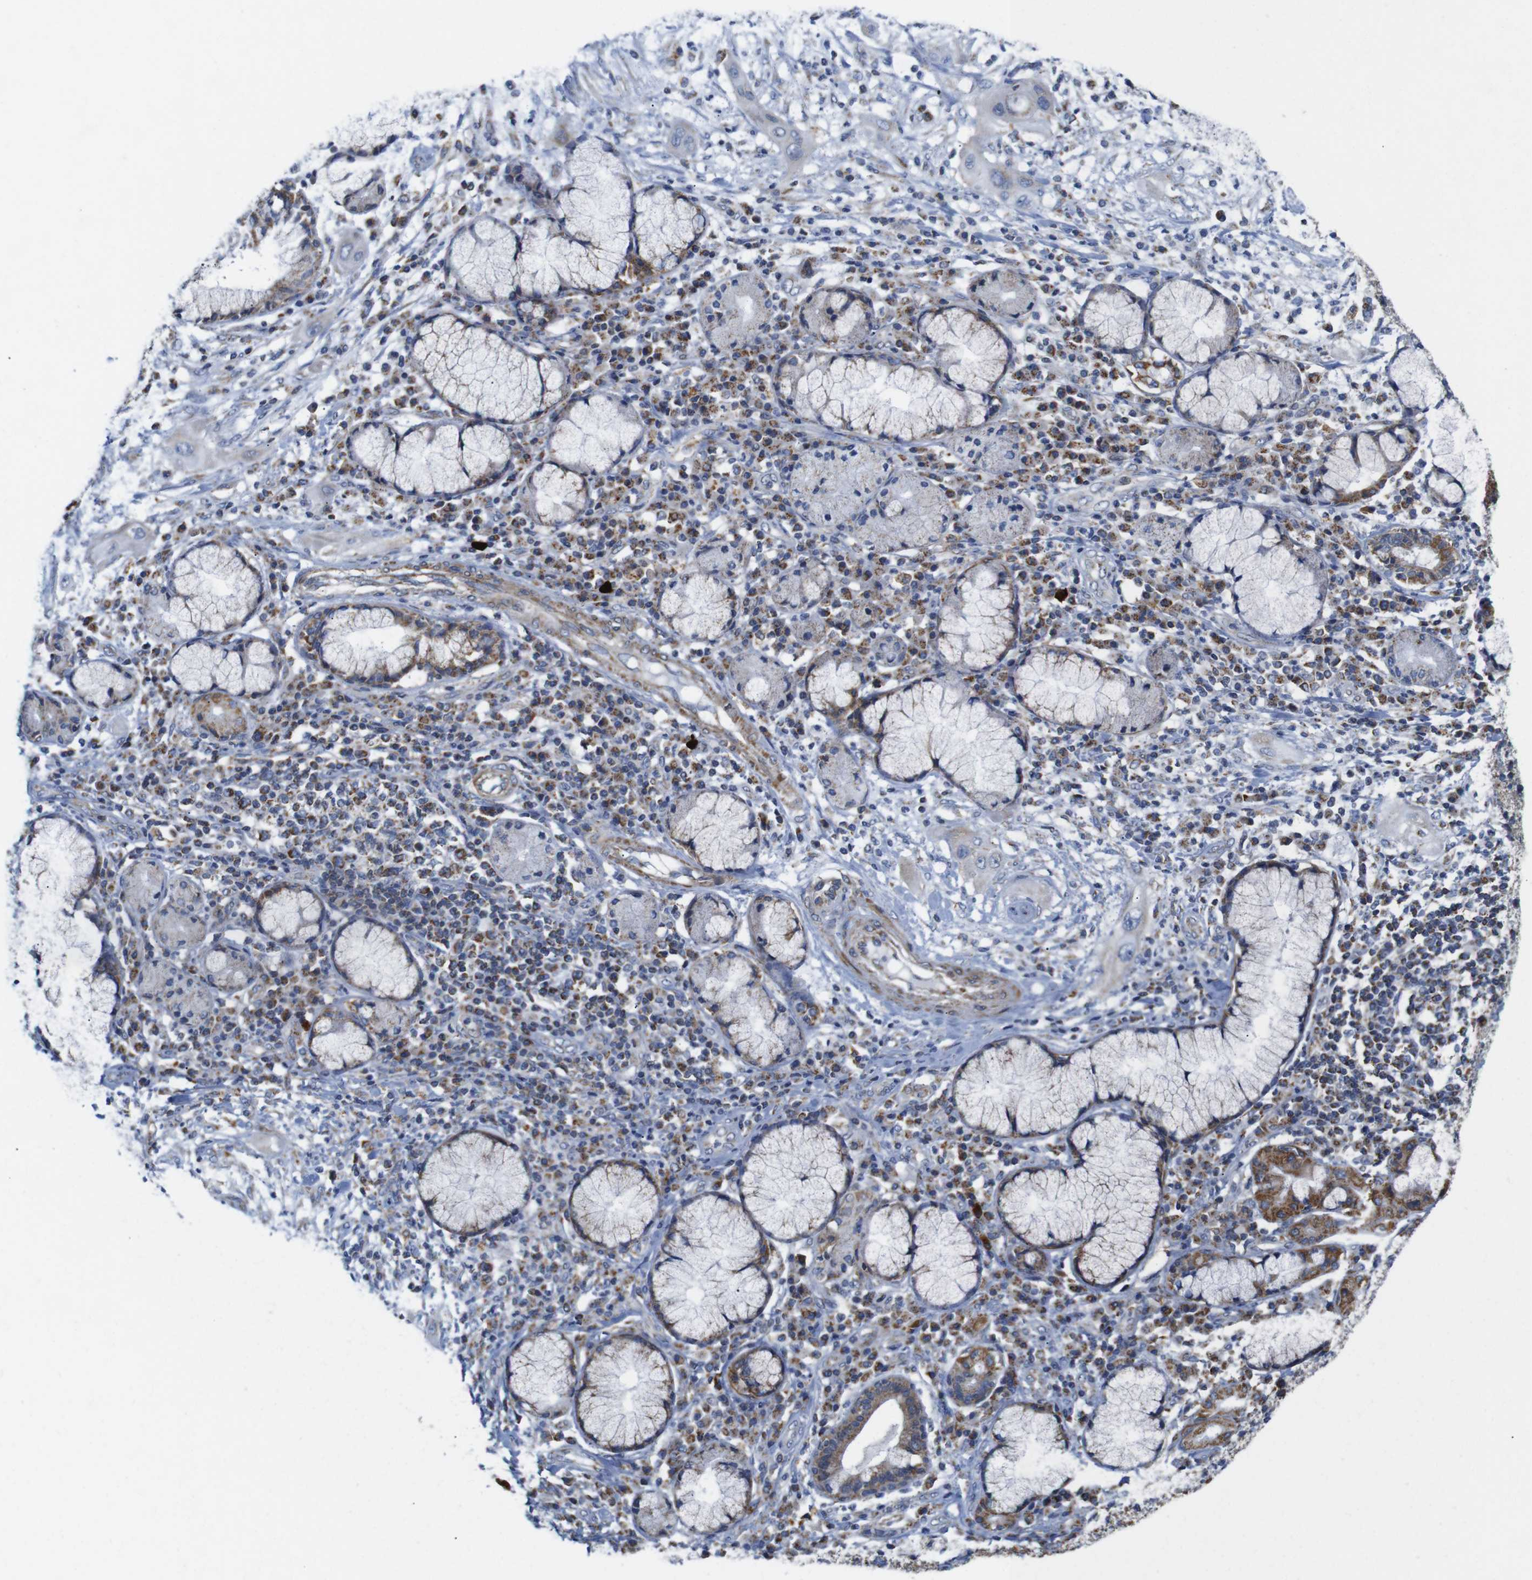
{"staining": {"intensity": "weak", "quantity": ">75%", "location": "cytoplasmic/membranous"}, "tissue": "lung cancer", "cell_type": "Tumor cells", "image_type": "cancer", "snomed": [{"axis": "morphology", "description": "Squamous cell carcinoma, NOS"}, {"axis": "topography", "description": "Lung"}], "caption": "Protein expression analysis of lung cancer demonstrates weak cytoplasmic/membranous staining in approximately >75% of tumor cells.", "gene": "FAM171B", "patient": {"sex": "female", "age": 47}}